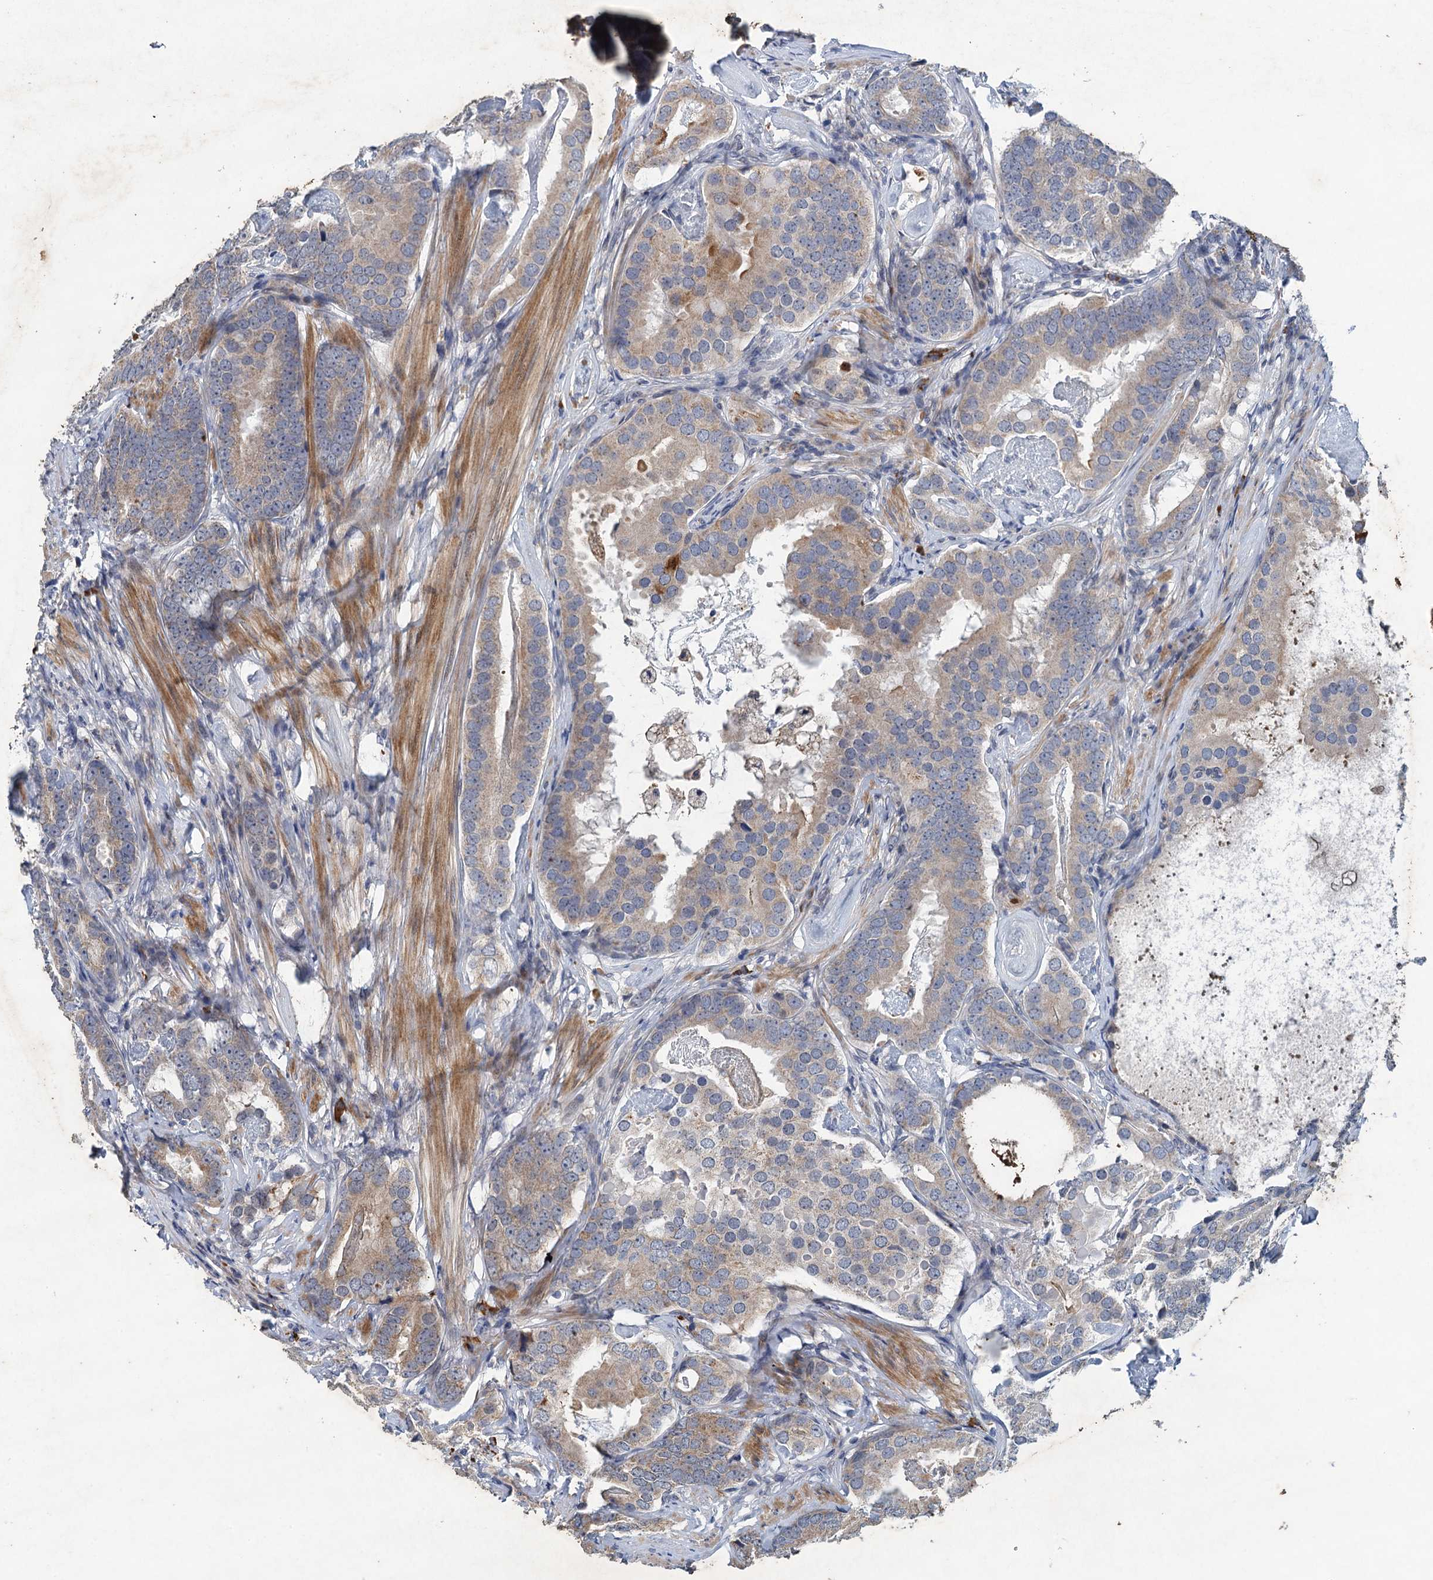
{"staining": {"intensity": "moderate", "quantity": ">75%", "location": "cytoplasmic/membranous"}, "tissue": "prostate cancer", "cell_type": "Tumor cells", "image_type": "cancer", "snomed": [{"axis": "morphology", "description": "Adenocarcinoma, Low grade"}, {"axis": "topography", "description": "Prostate"}], "caption": "Moderate cytoplasmic/membranous positivity for a protein is present in approximately >75% of tumor cells of prostate cancer (low-grade adenocarcinoma) using IHC.", "gene": "TPCN1", "patient": {"sex": "male", "age": 71}}